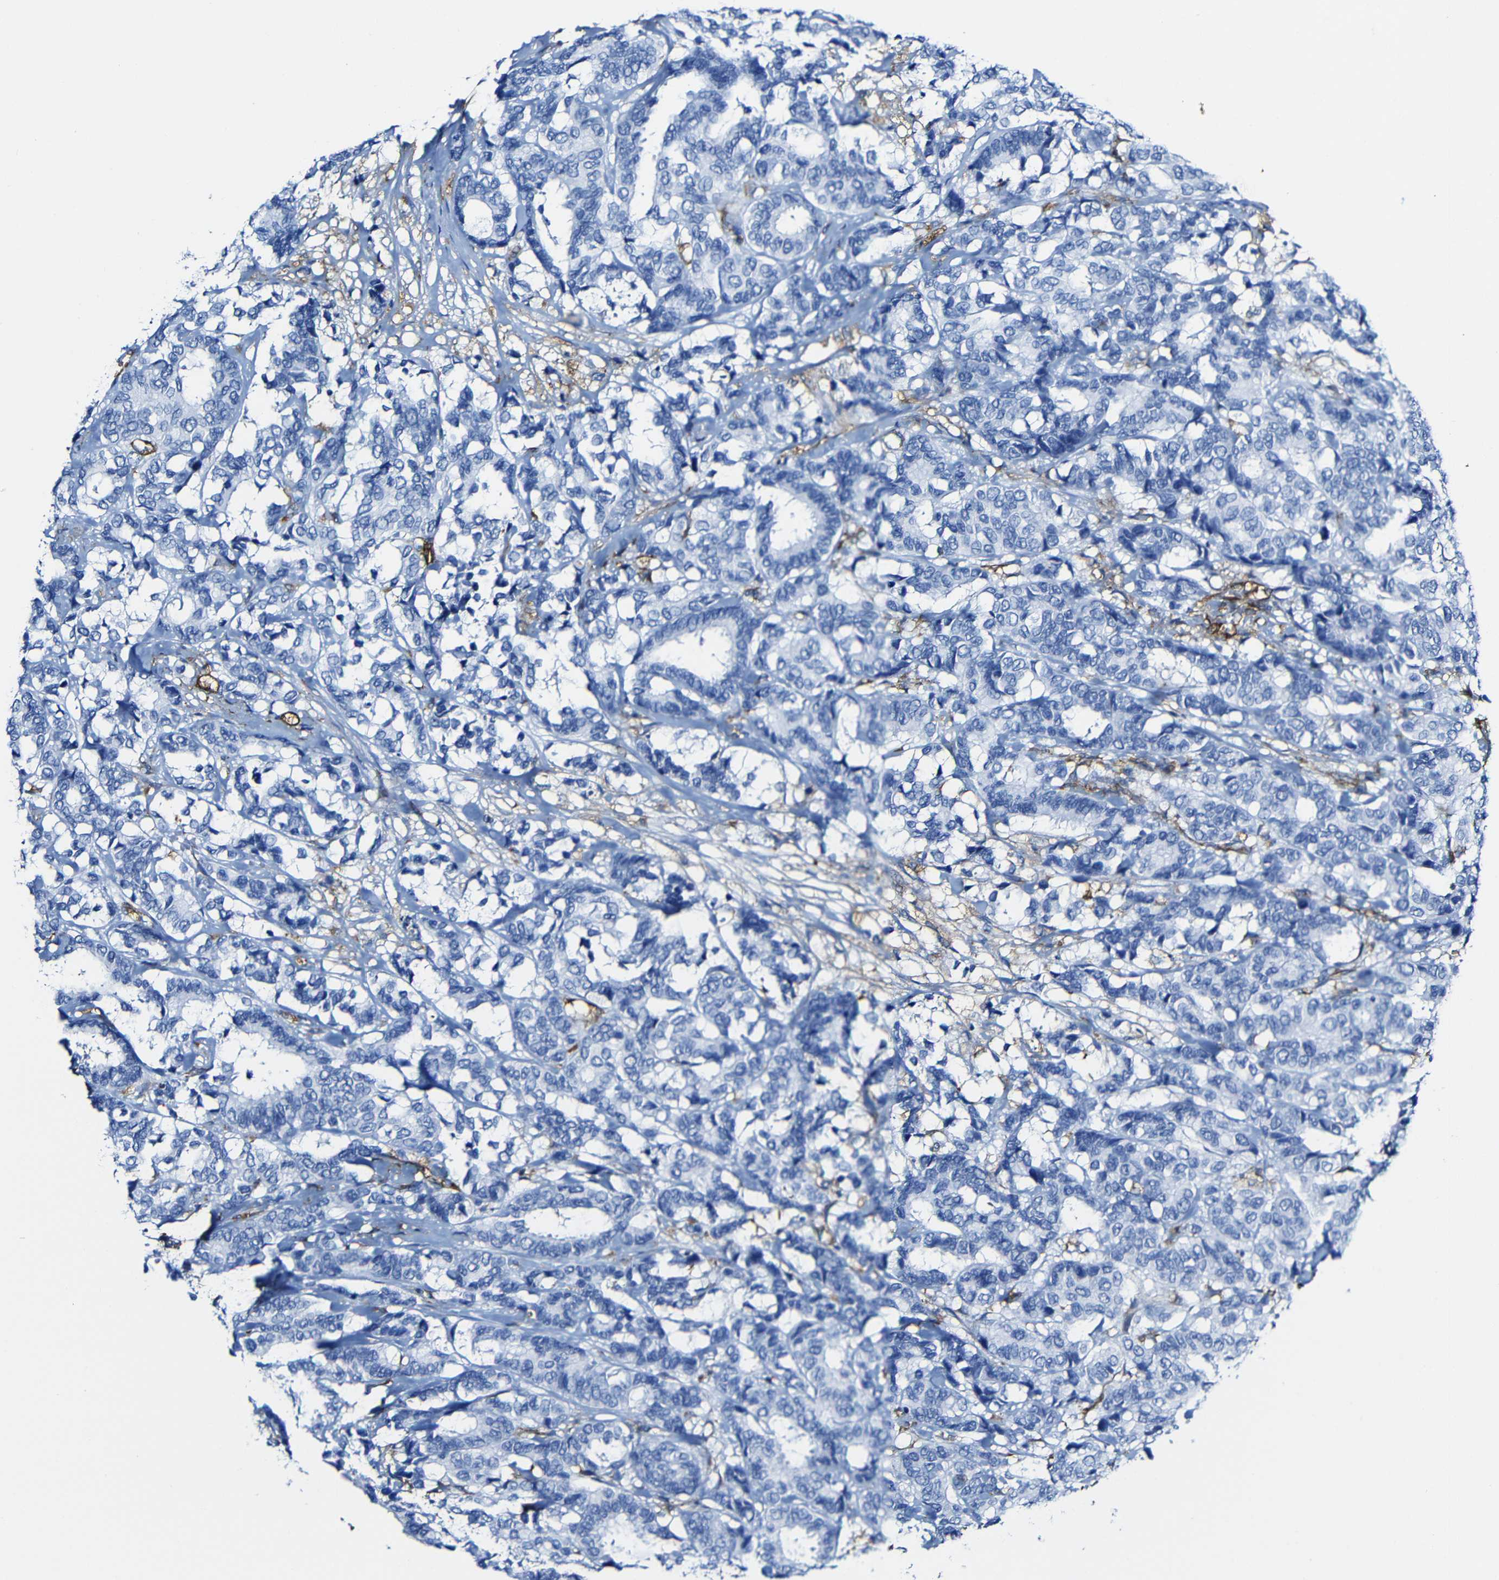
{"staining": {"intensity": "negative", "quantity": "none", "location": "none"}, "tissue": "breast cancer", "cell_type": "Tumor cells", "image_type": "cancer", "snomed": [{"axis": "morphology", "description": "Duct carcinoma"}, {"axis": "topography", "description": "Breast"}], "caption": "There is no significant positivity in tumor cells of breast cancer. (DAB IHC, high magnification).", "gene": "MSN", "patient": {"sex": "female", "age": 87}}